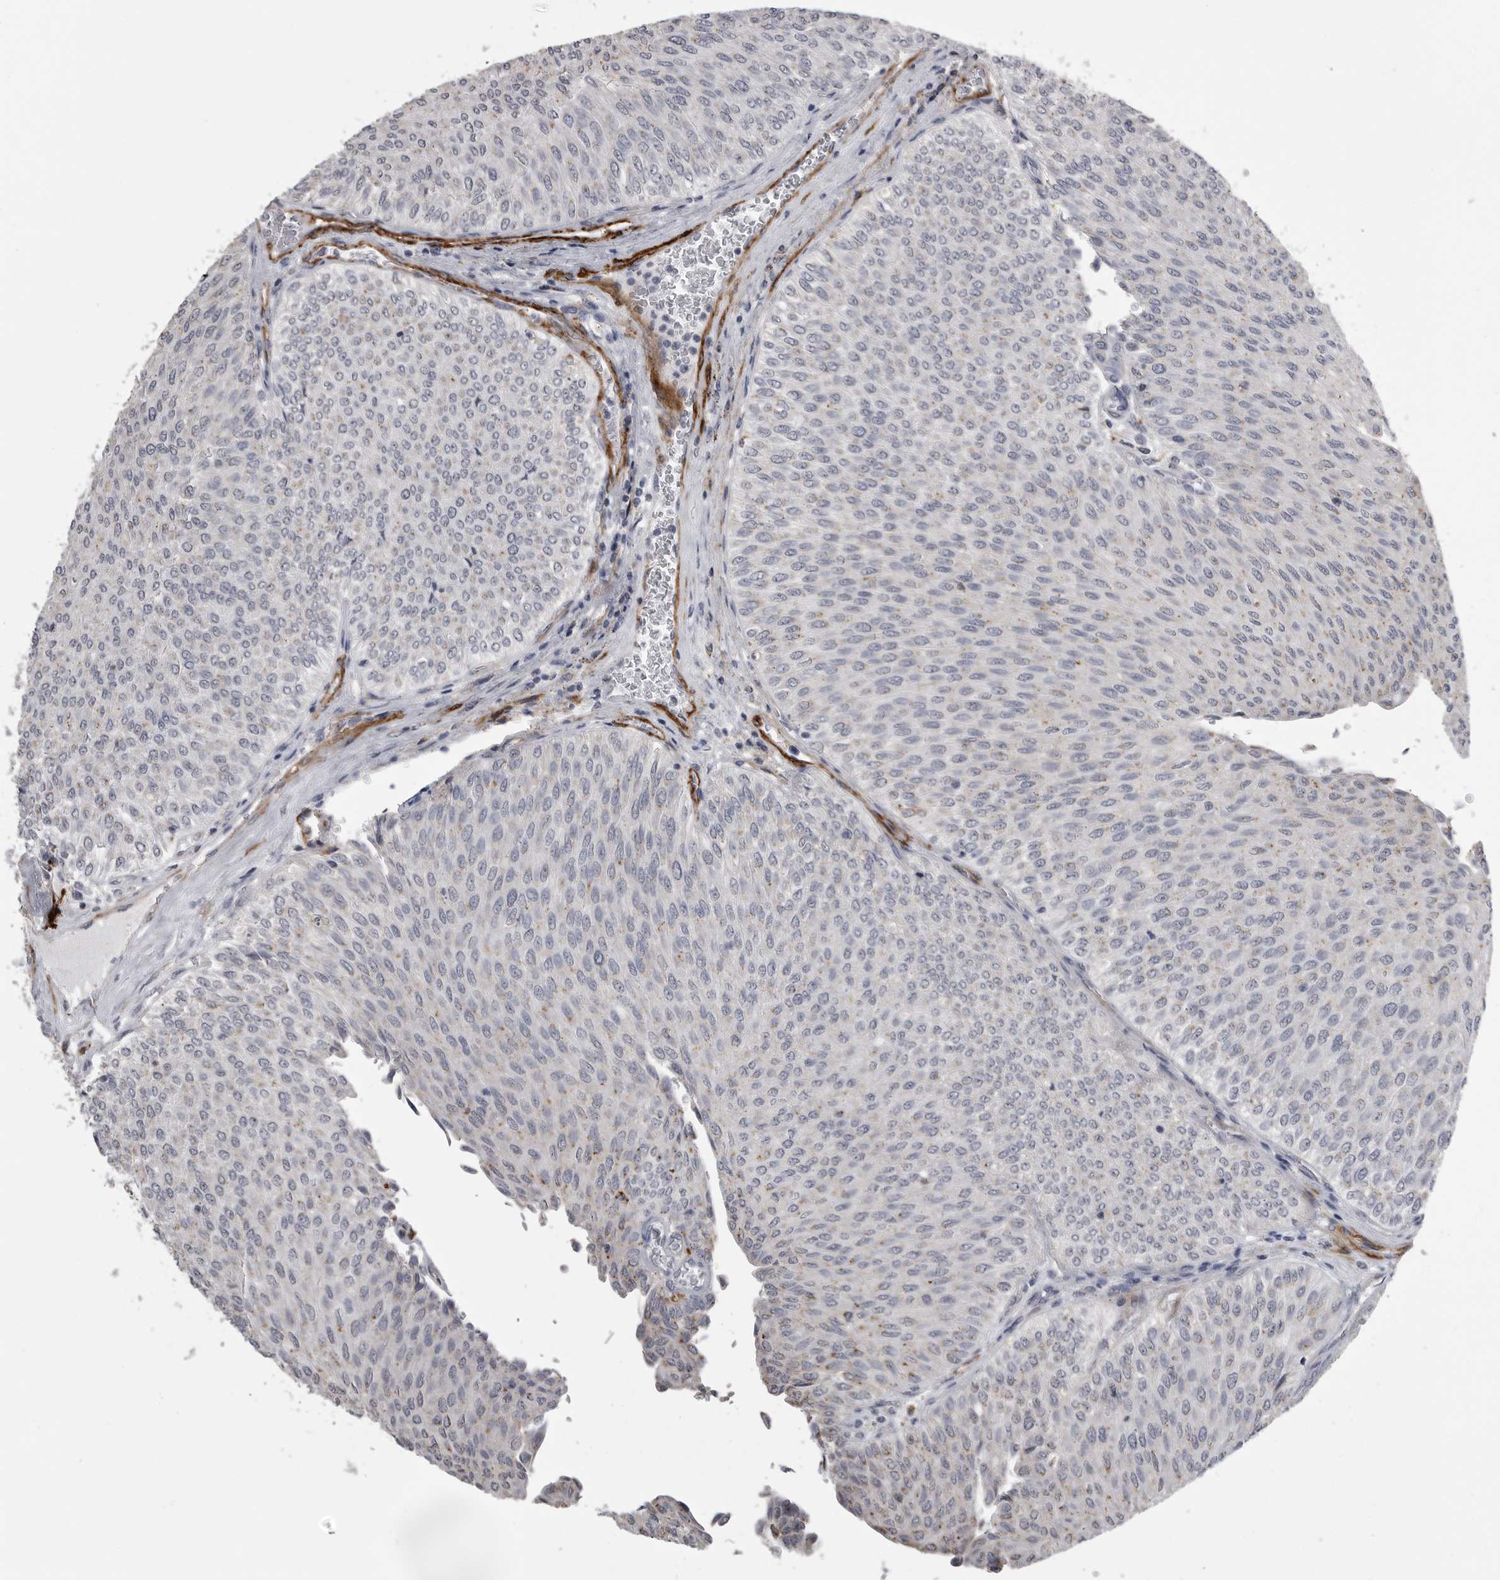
{"staining": {"intensity": "negative", "quantity": "none", "location": "none"}, "tissue": "urothelial cancer", "cell_type": "Tumor cells", "image_type": "cancer", "snomed": [{"axis": "morphology", "description": "Urothelial carcinoma, Low grade"}, {"axis": "topography", "description": "Urinary bladder"}], "caption": "The image exhibits no staining of tumor cells in low-grade urothelial carcinoma. Nuclei are stained in blue.", "gene": "AOC3", "patient": {"sex": "male", "age": 78}}